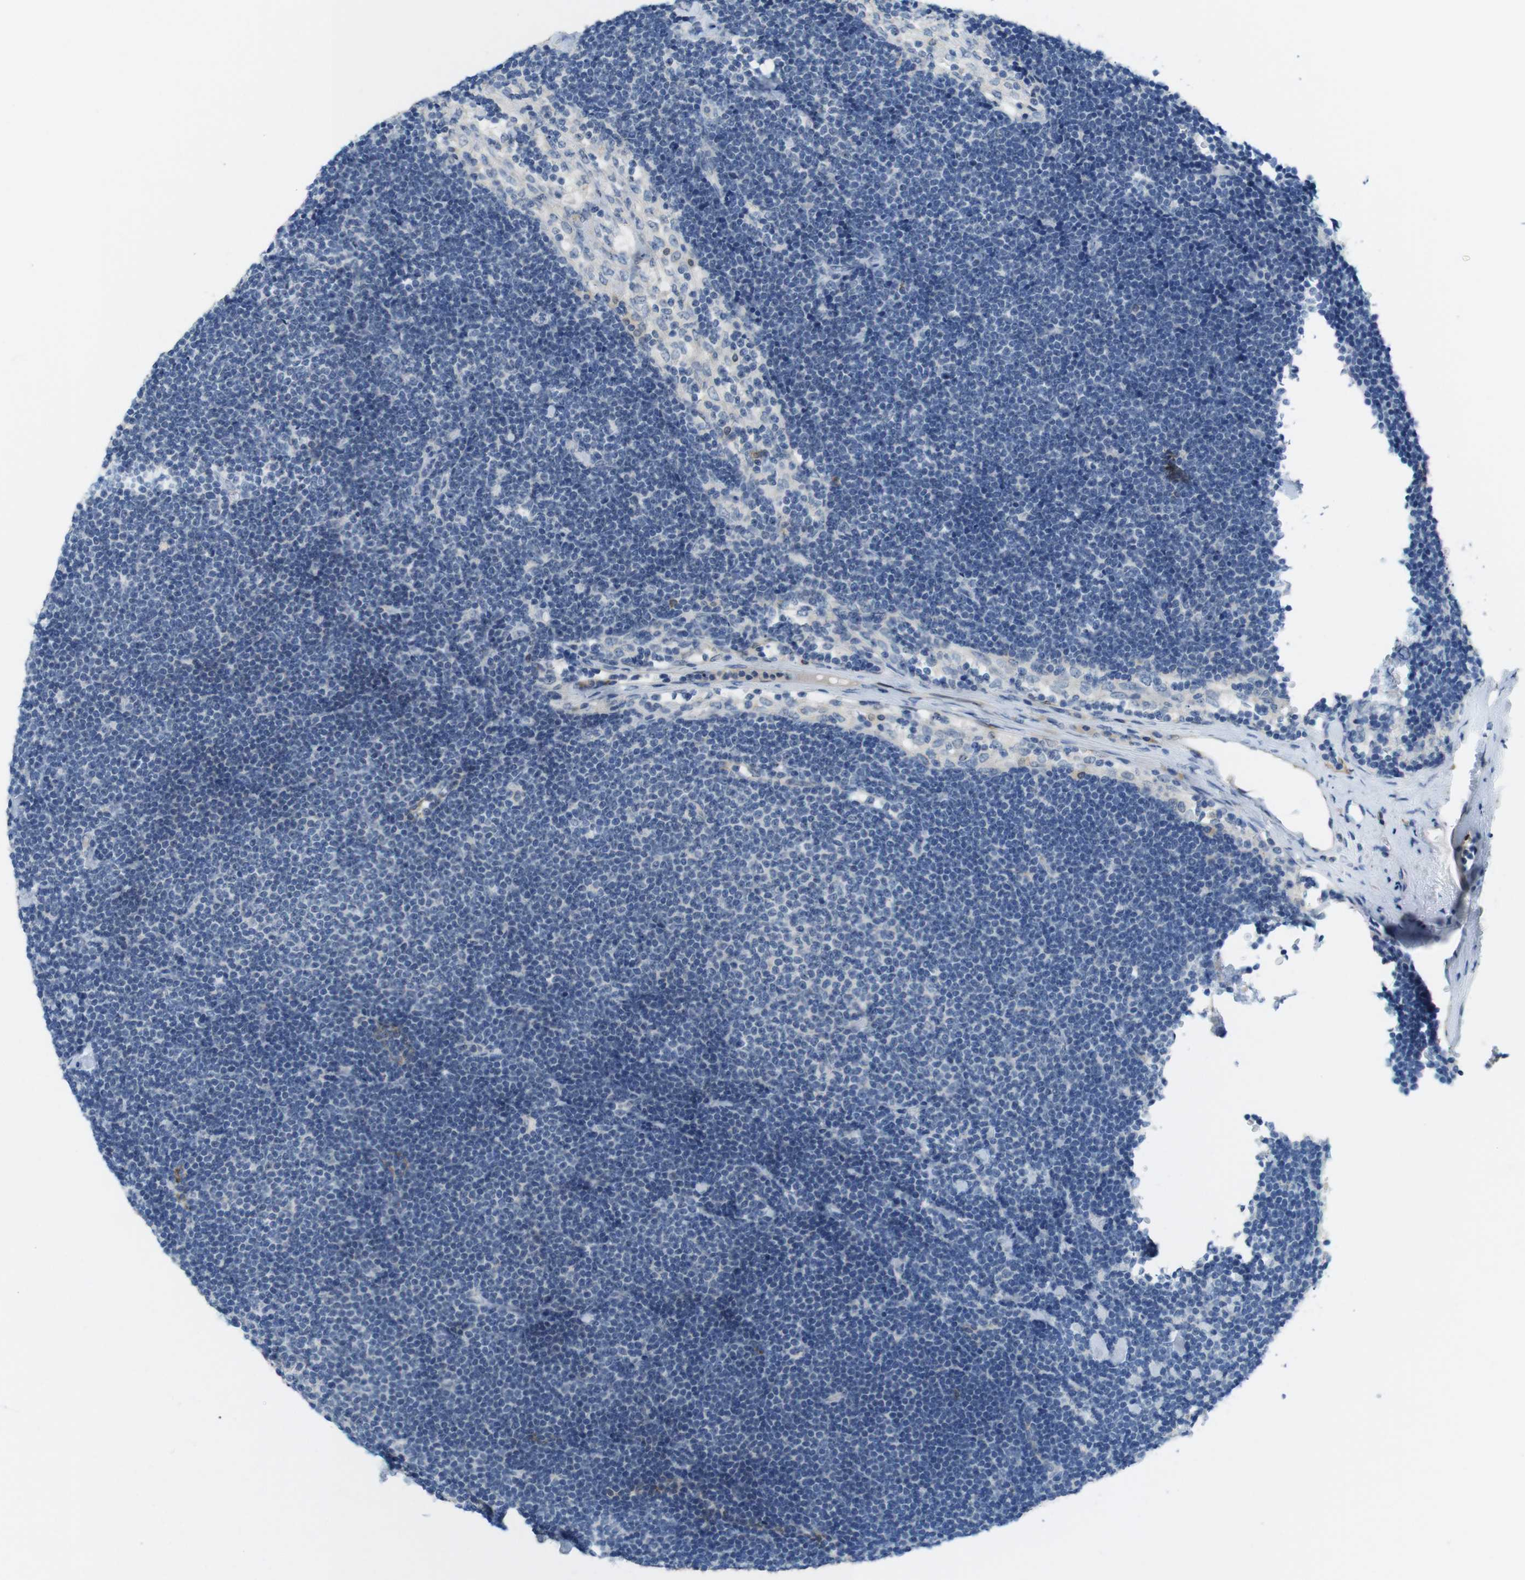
{"staining": {"intensity": "negative", "quantity": "none", "location": "none"}, "tissue": "lymph node", "cell_type": "Germinal center cells", "image_type": "normal", "snomed": [{"axis": "morphology", "description": "Normal tissue, NOS"}, {"axis": "topography", "description": "Lymph node"}], "caption": "IHC micrograph of benign human lymph node stained for a protein (brown), which shows no staining in germinal center cells. (Brightfield microscopy of DAB immunohistochemistry at high magnification).", "gene": "TJP3", "patient": {"sex": "male", "age": 63}}